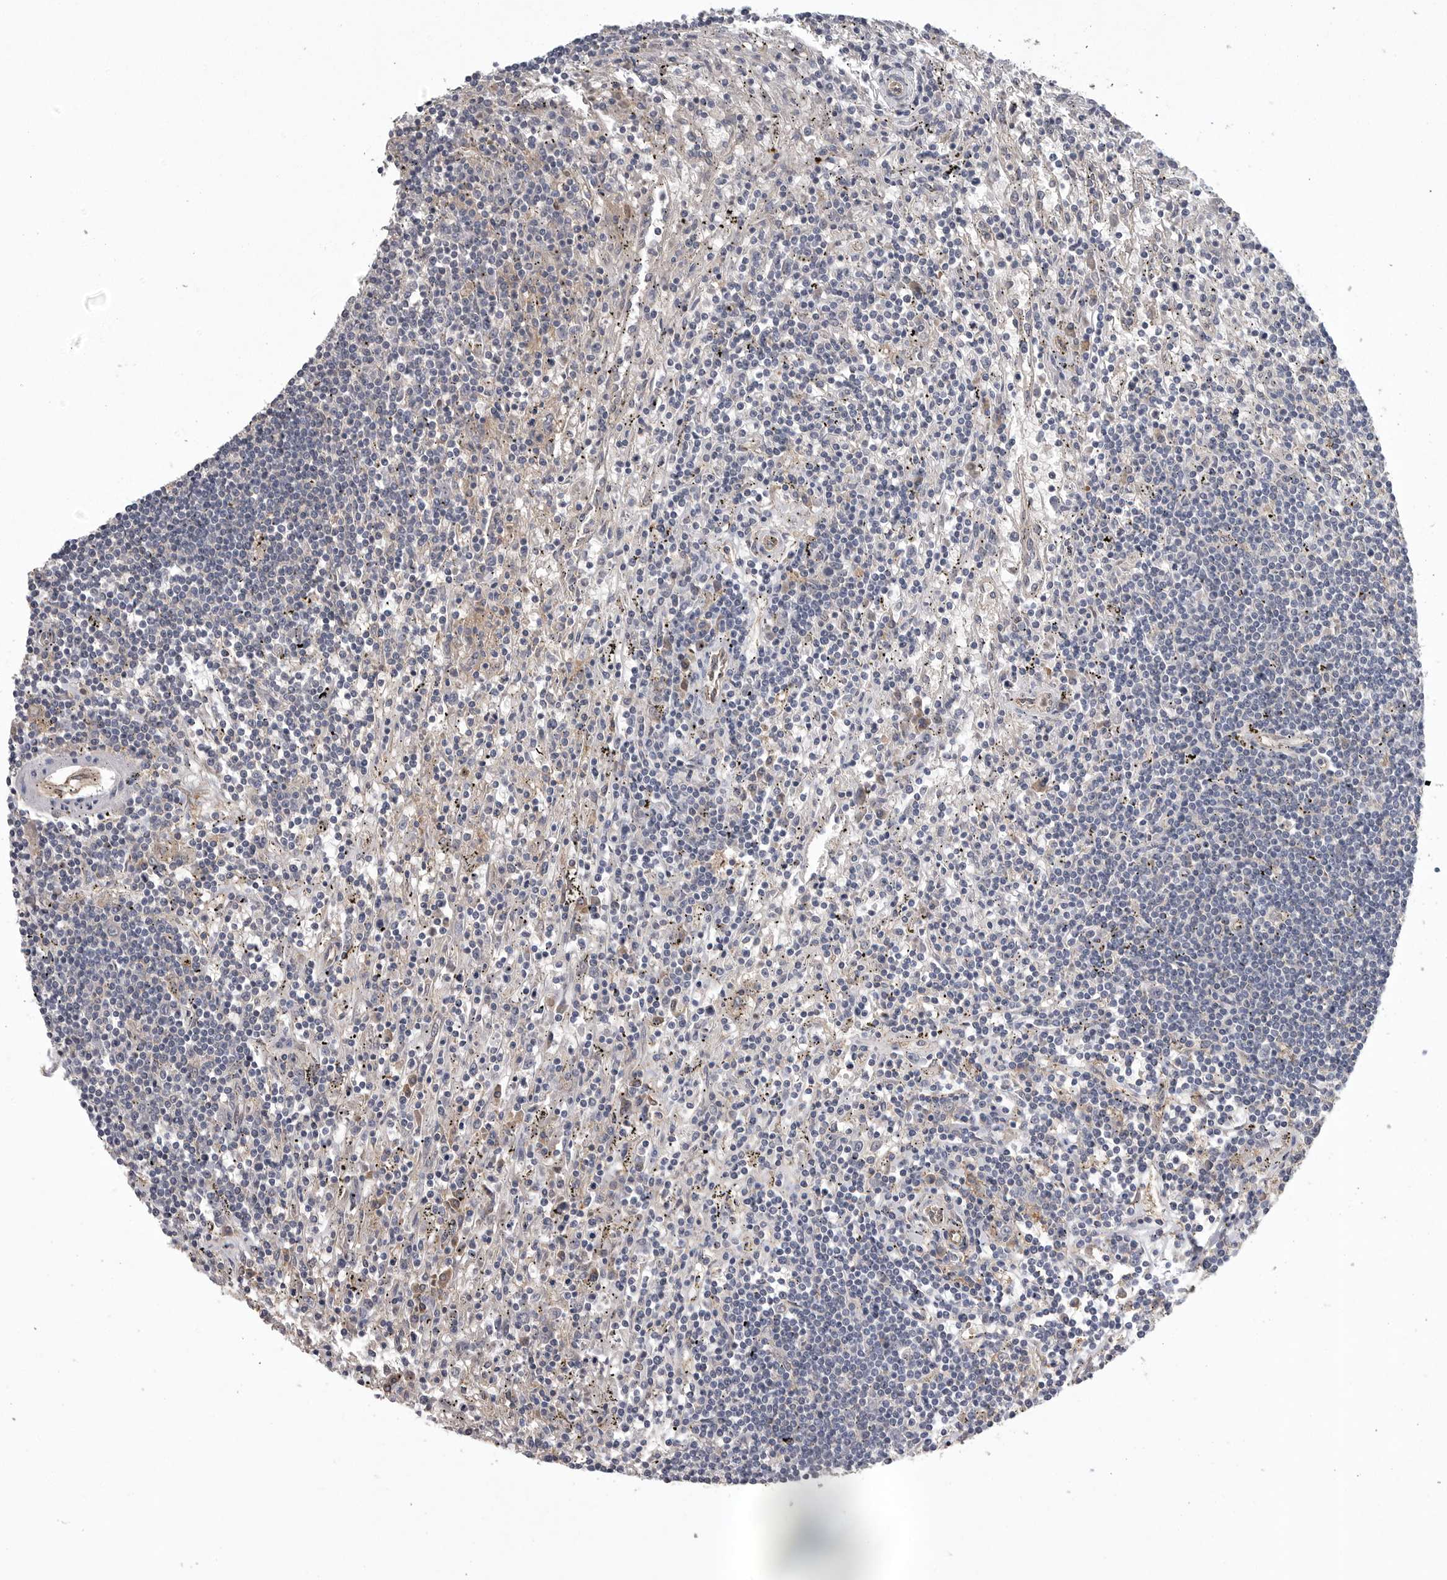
{"staining": {"intensity": "negative", "quantity": "none", "location": "none"}, "tissue": "lymphoma", "cell_type": "Tumor cells", "image_type": "cancer", "snomed": [{"axis": "morphology", "description": "Malignant lymphoma, non-Hodgkin's type, Low grade"}, {"axis": "topography", "description": "Spleen"}], "caption": "Protein analysis of lymphoma reveals no significant staining in tumor cells.", "gene": "NECTIN2", "patient": {"sex": "male", "age": 76}}